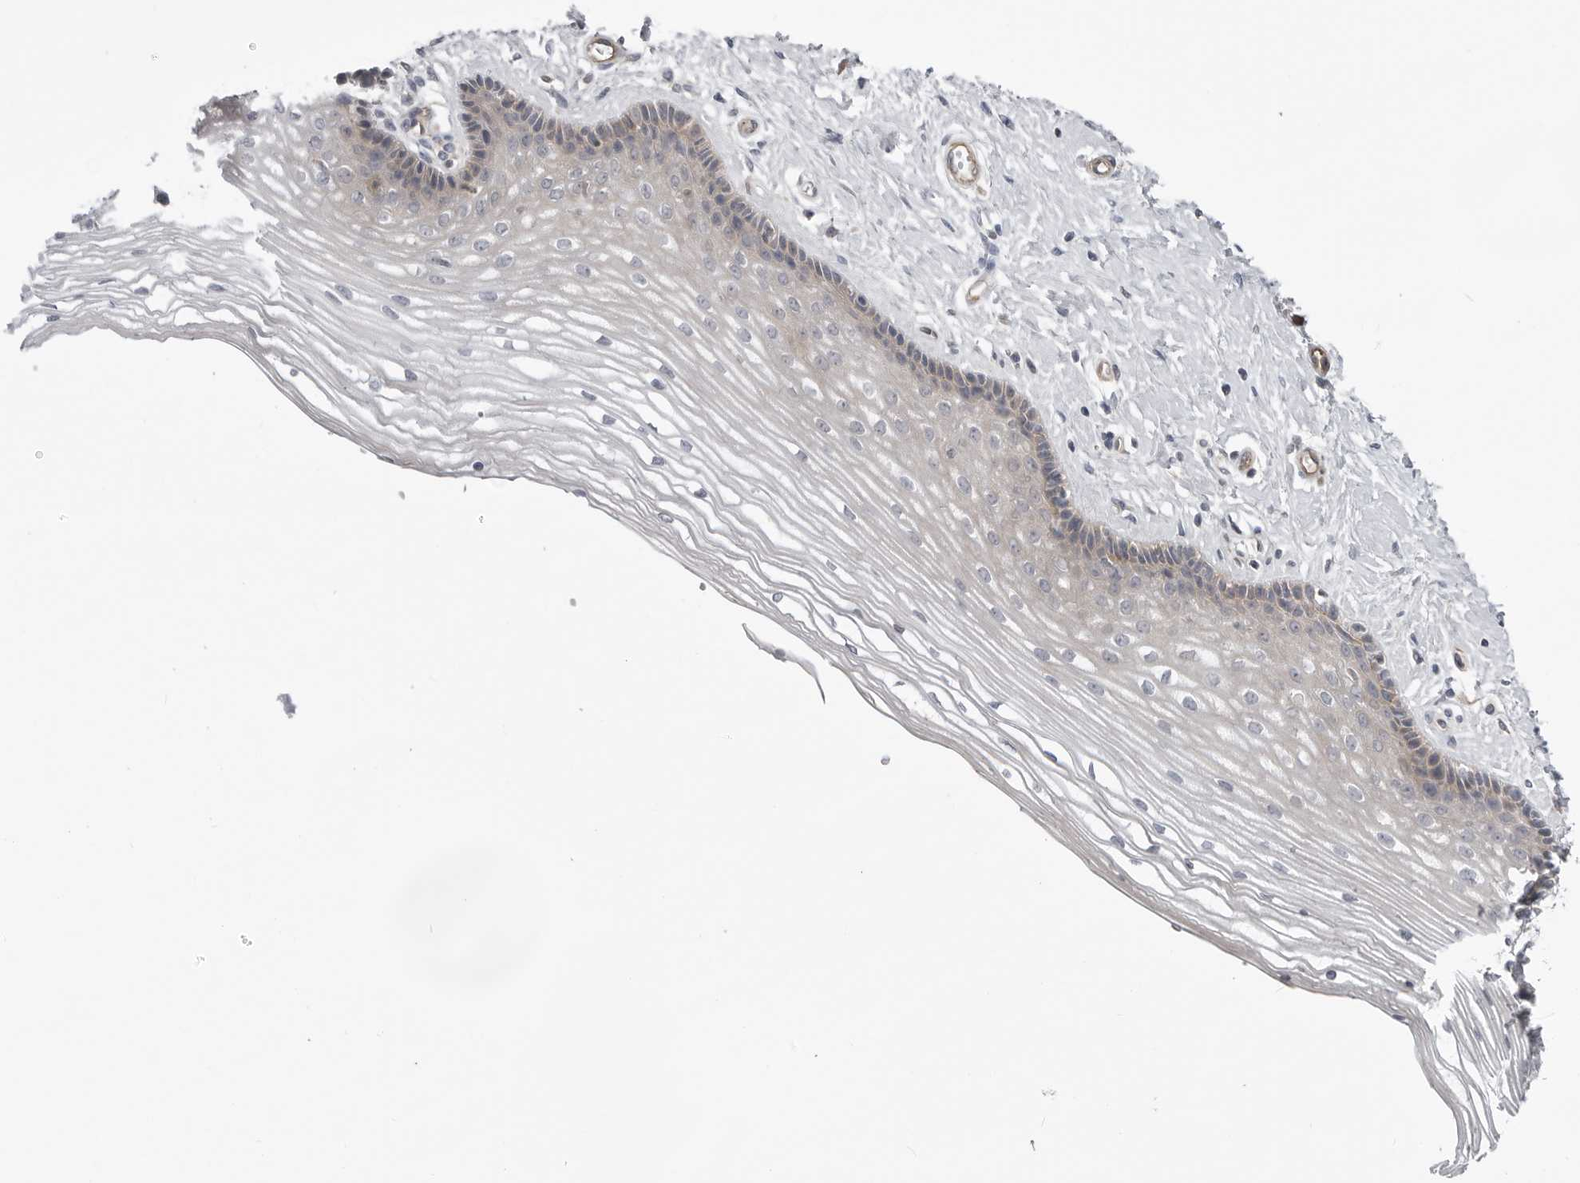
{"staining": {"intensity": "moderate", "quantity": "<25%", "location": "cytoplasmic/membranous"}, "tissue": "vagina", "cell_type": "Squamous epithelial cells", "image_type": "normal", "snomed": [{"axis": "morphology", "description": "Normal tissue, NOS"}, {"axis": "topography", "description": "Vagina"}], "caption": "Immunohistochemistry (IHC) staining of normal vagina, which displays low levels of moderate cytoplasmic/membranous positivity in about <25% of squamous epithelial cells indicating moderate cytoplasmic/membranous protein positivity. The staining was performed using DAB (3,3'-diaminobenzidine) (brown) for protein detection and nuclei were counterstained in hematoxylin (blue).", "gene": "SCP2", "patient": {"sex": "female", "age": 46}}